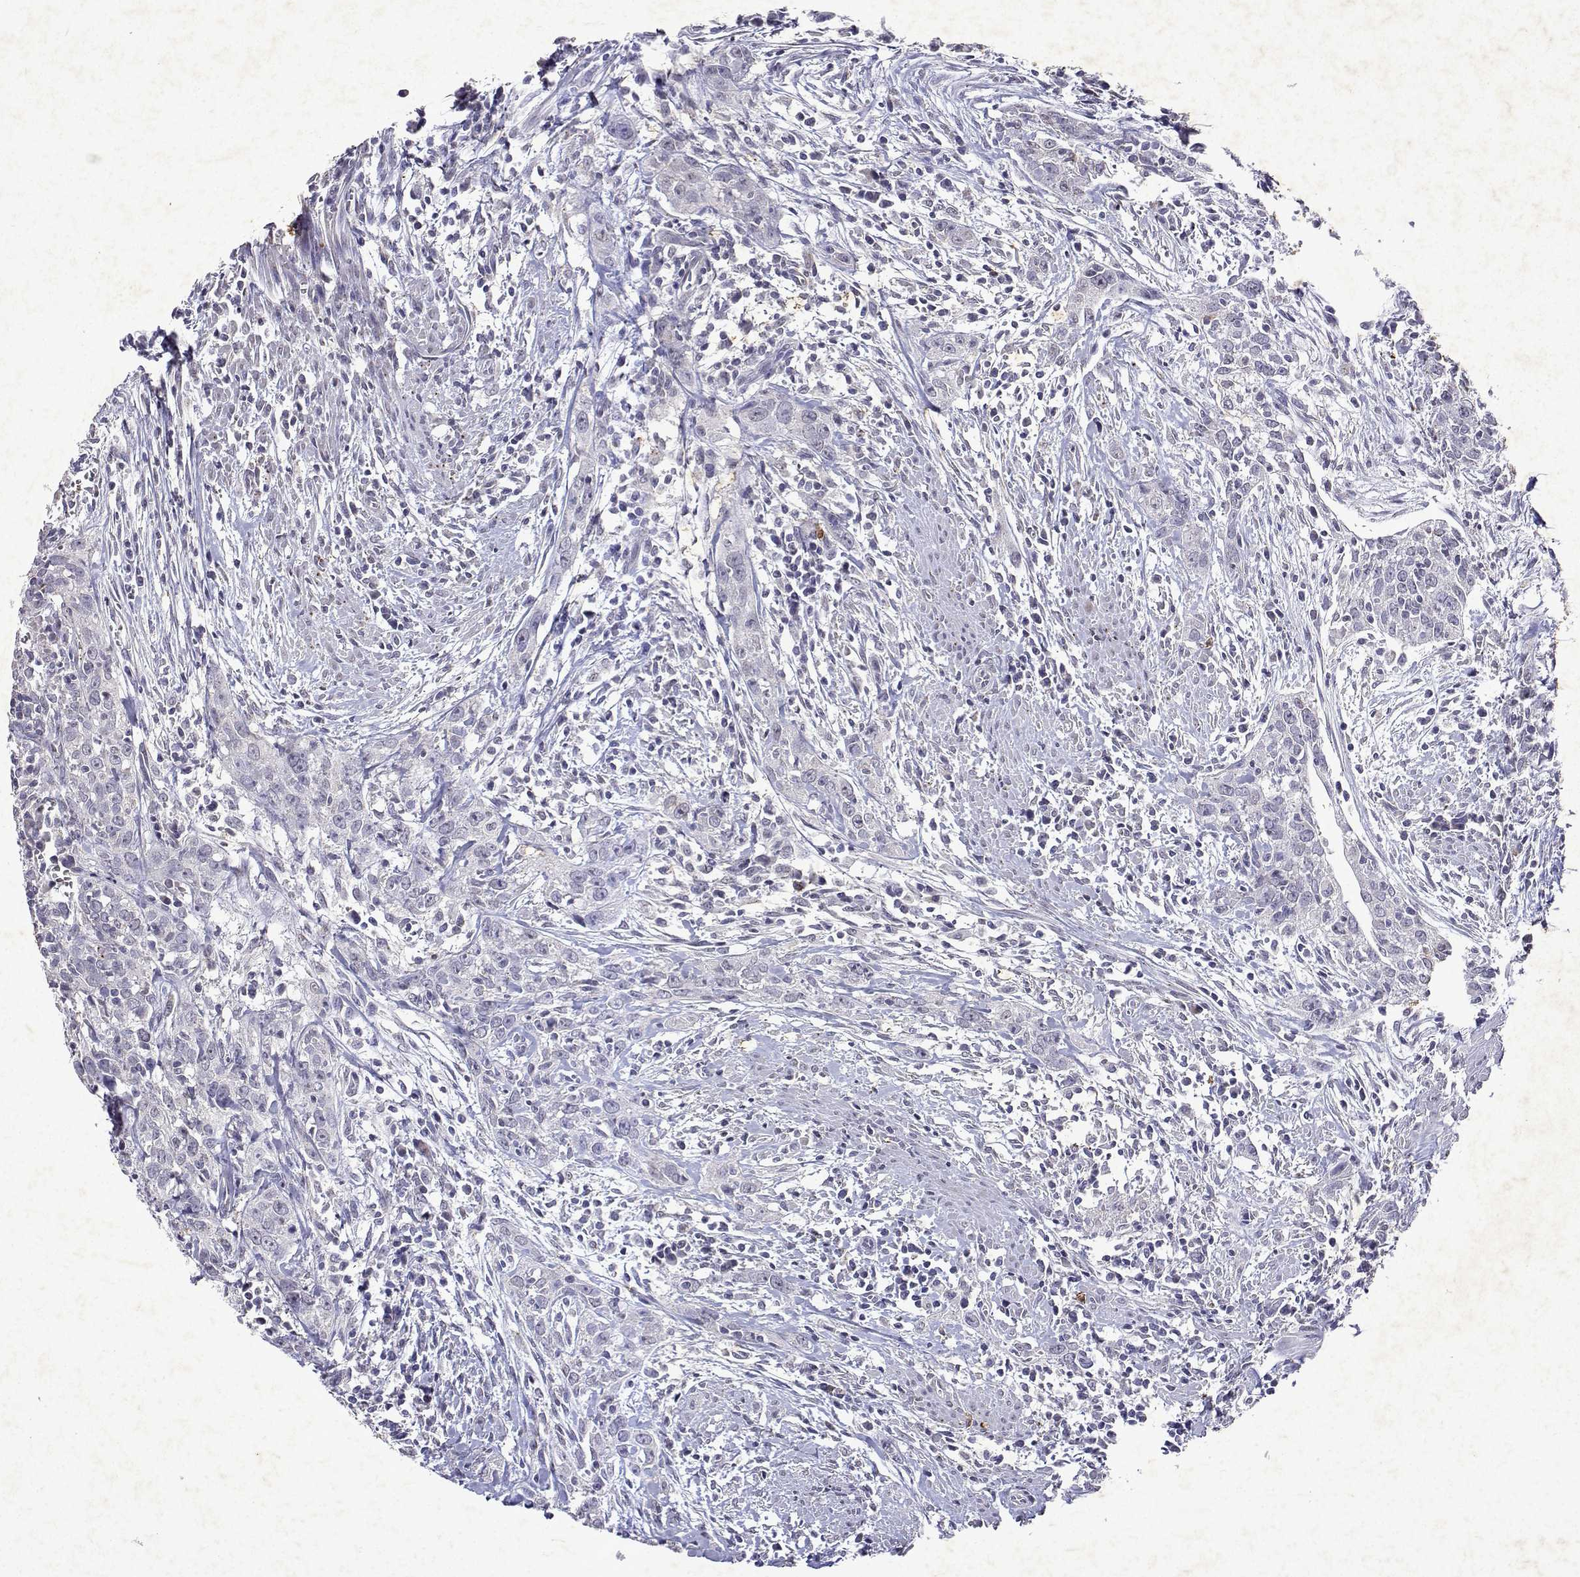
{"staining": {"intensity": "negative", "quantity": "none", "location": "none"}, "tissue": "urothelial cancer", "cell_type": "Tumor cells", "image_type": "cancer", "snomed": [{"axis": "morphology", "description": "Urothelial carcinoma, High grade"}, {"axis": "topography", "description": "Urinary bladder"}], "caption": "Protein analysis of urothelial carcinoma (high-grade) demonstrates no significant staining in tumor cells. (DAB (3,3'-diaminobenzidine) IHC with hematoxylin counter stain).", "gene": "DUSP28", "patient": {"sex": "male", "age": 83}}